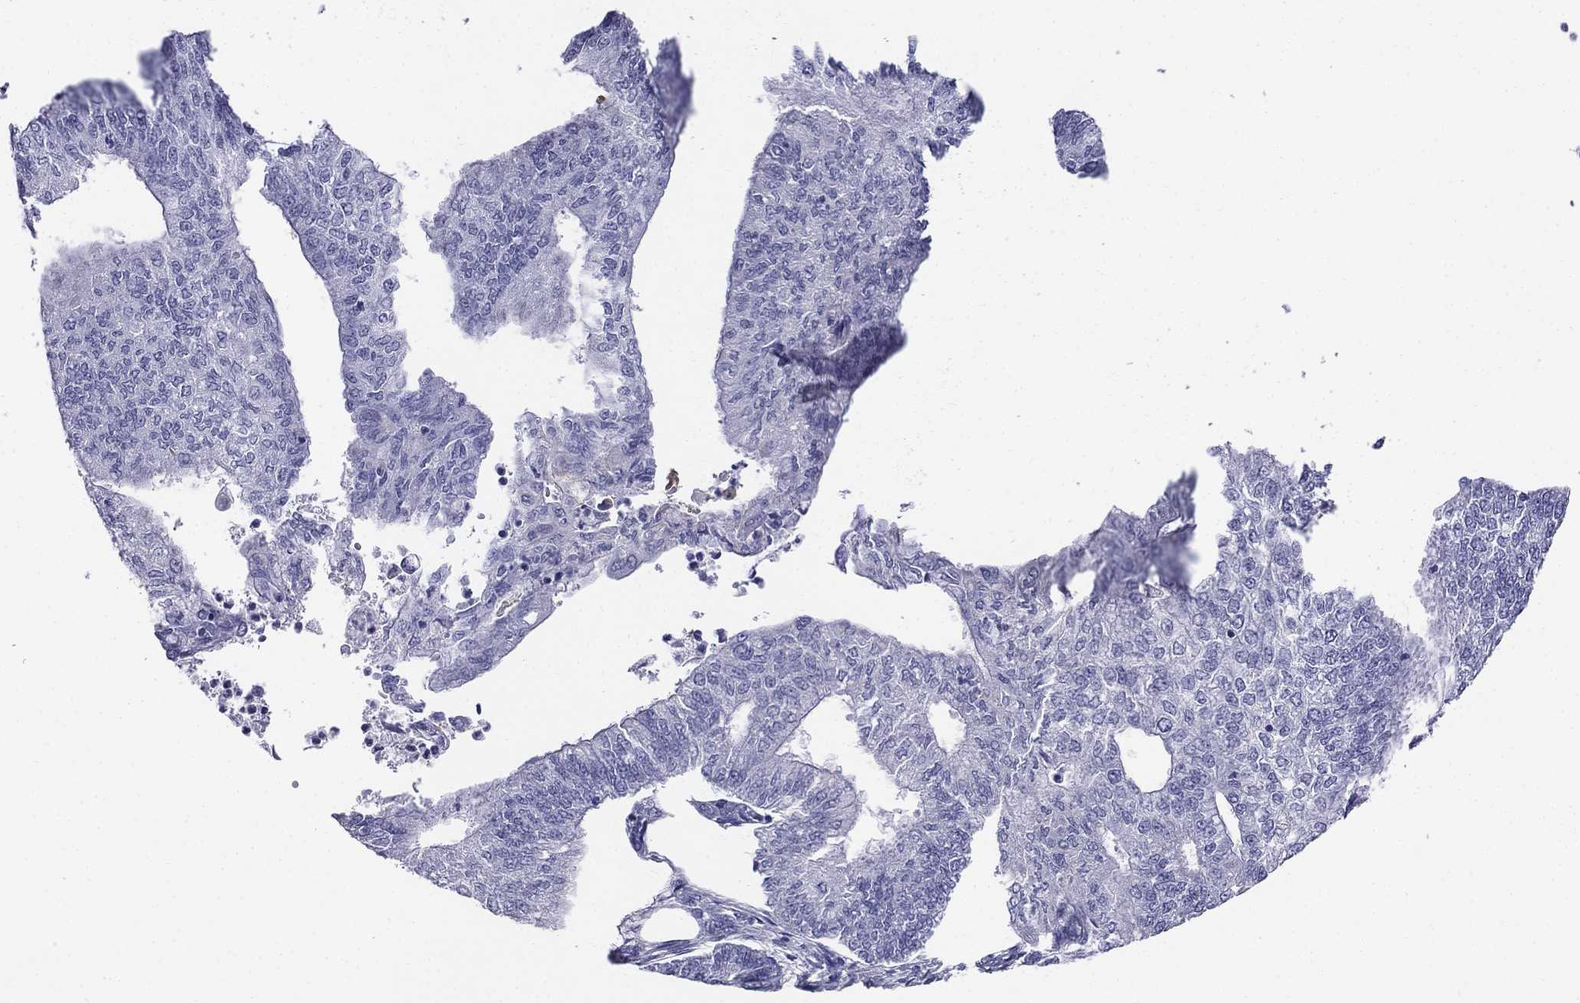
{"staining": {"intensity": "negative", "quantity": "none", "location": "none"}, "tissue": "endometrial cancer", "cell_type": "Tumor cells", "image_type": "cancer", "snomed": [{"axis": "morphology", "description": "Adenocarcinoma, NOS"}, {"axis": "topography", "description": "Endometrium"}], "caption": "Tumor cells are negative for protein expression in human adenocarcinoma (endometrial).", "gene": "ALOXE3", "patient": {"sex": "female", "age": 59}}